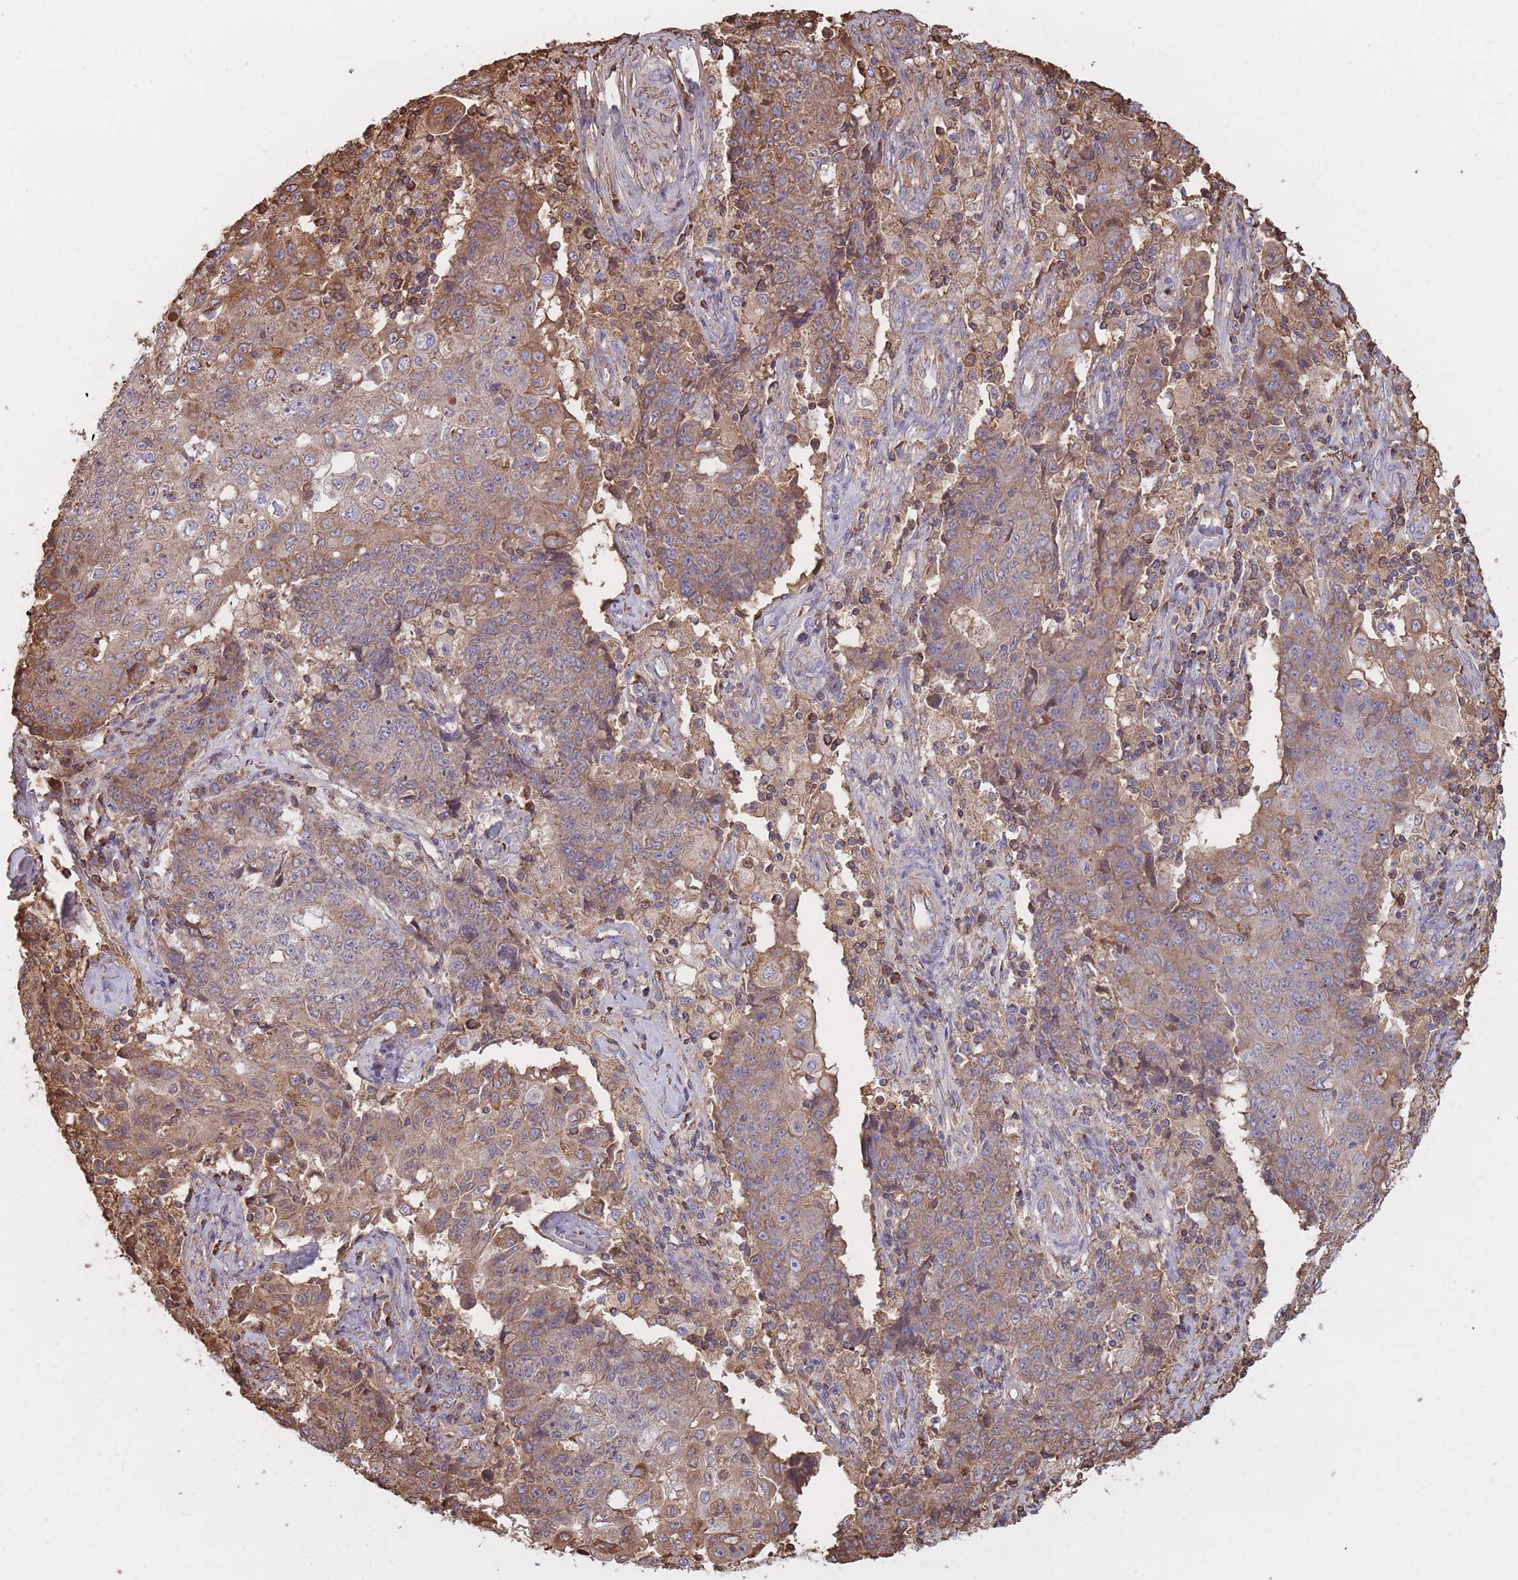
{"staining": {"intensity": "weak", "quantity": "25%-75%", "location": "cytoplasmic/membranous"}, "tissue": "ovarian cancer", "cell_type": "Tumor cells", "image_type": "cancer", "snomed": [{"axis": "morphology", "description": "Carcinoma, endometroid"}, {"axis": "topography", "description": "Ovary"}], "caption": "Tumor cells demonstrate low levels of weak cytoplasmic/membranous positivity in approximately 25%-75% of cells in human endometroid carcinoma (ovarian). Nuclei are stained in blue.", "gene": "KAT2A", "patient": {"sex": "female", "age": 42}}